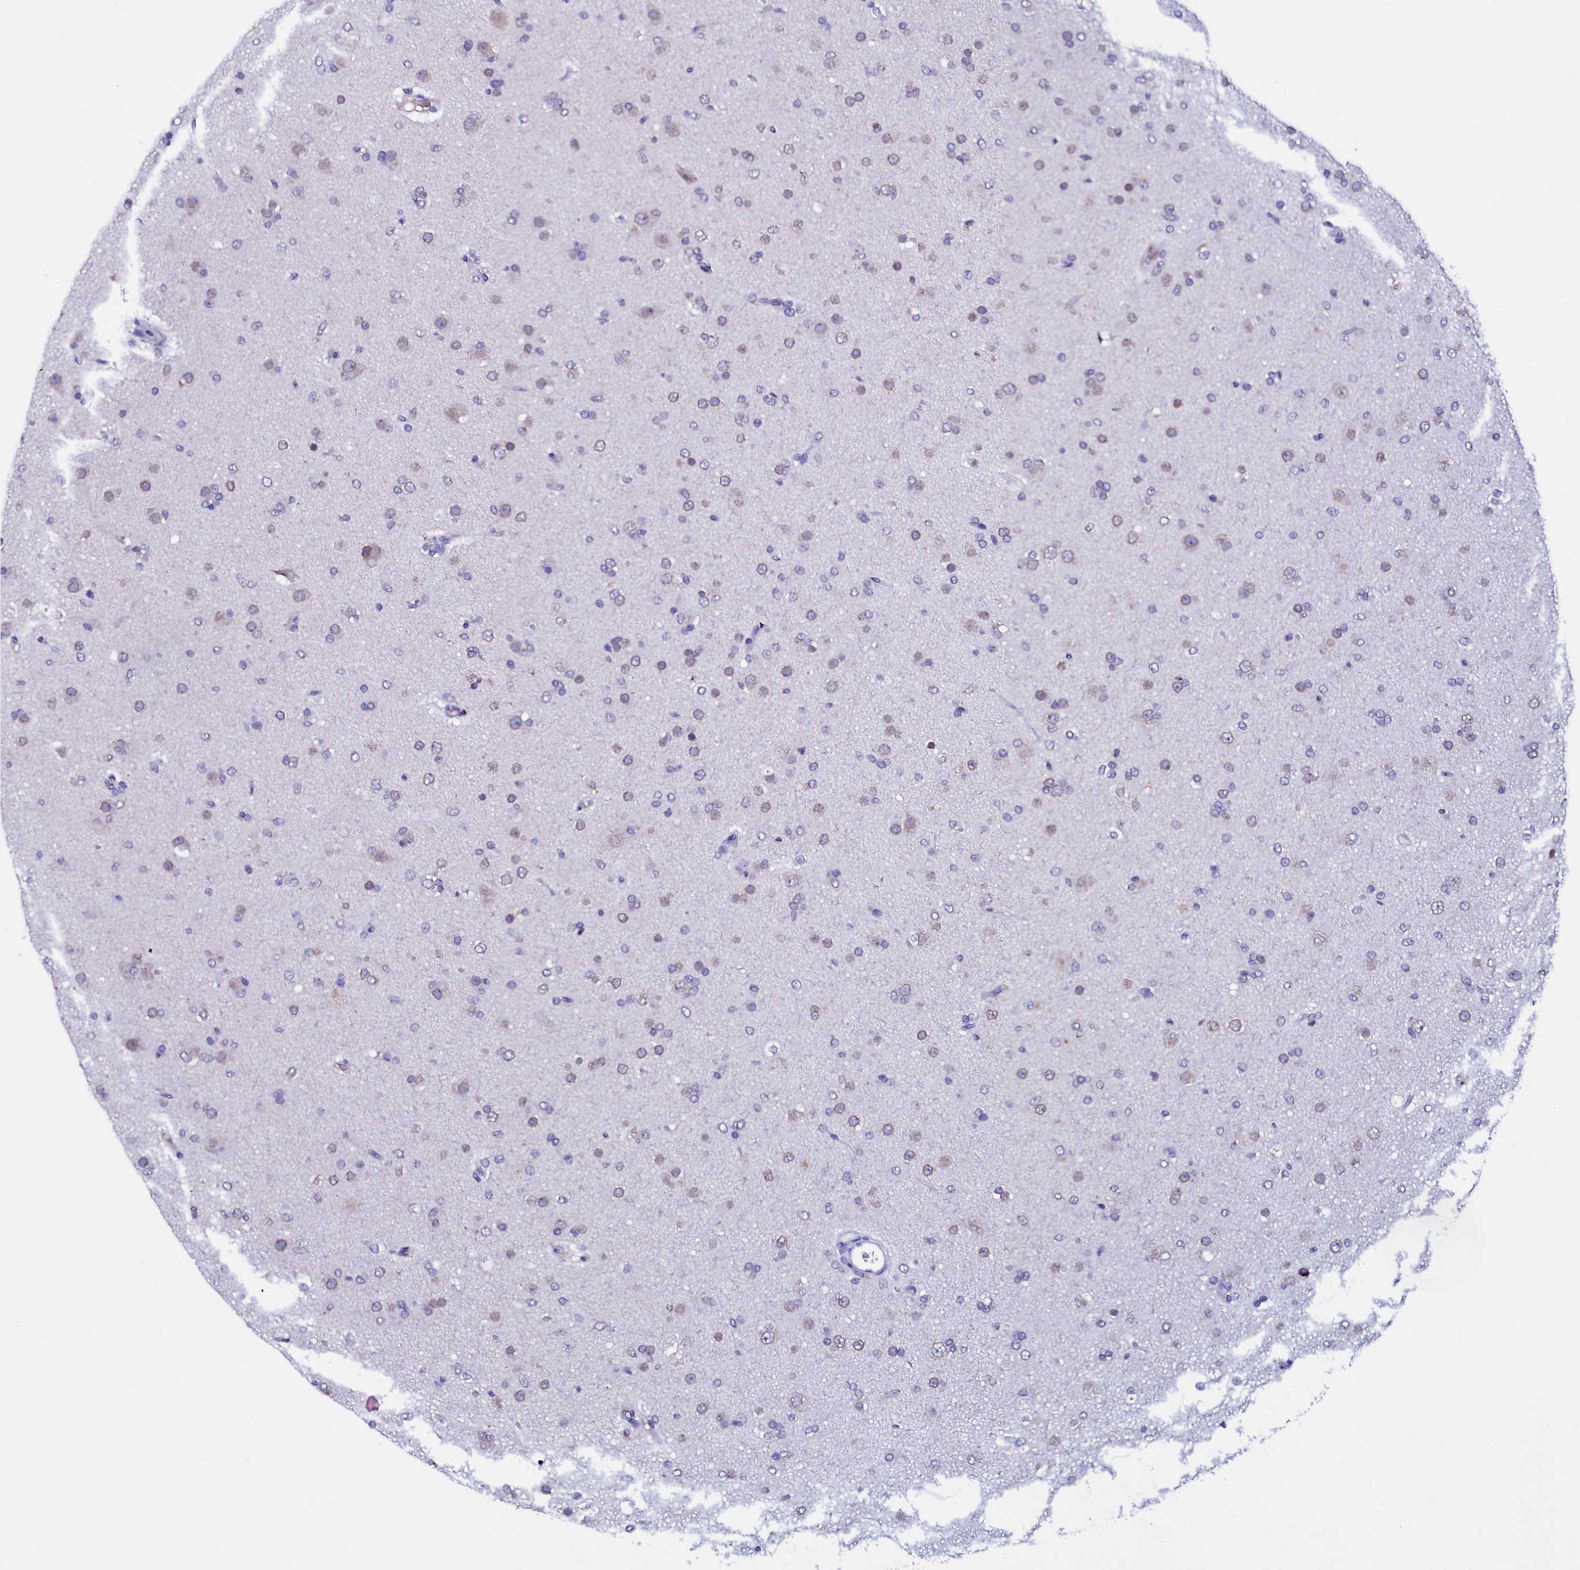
{"staining": {"intensity": "weak", "quantity": "<25%", "location": "cytoplasmic/membranous"}, "tissue": "glioma", "cell_type": "Tumor cells", "image_type": "cancer", "snomed": [{"axis": "morphology", "description": "Glioma, malignant, Low grade"}, {"axis": "topography", "description": "Brain"}], "caption": "DAB immunohistochemical staining of human malignant glioma (low-grade) exhibits no significant staining in tumor cells.", "gene": "HAND1", "patient": {"sex": "male", "age": 65}}